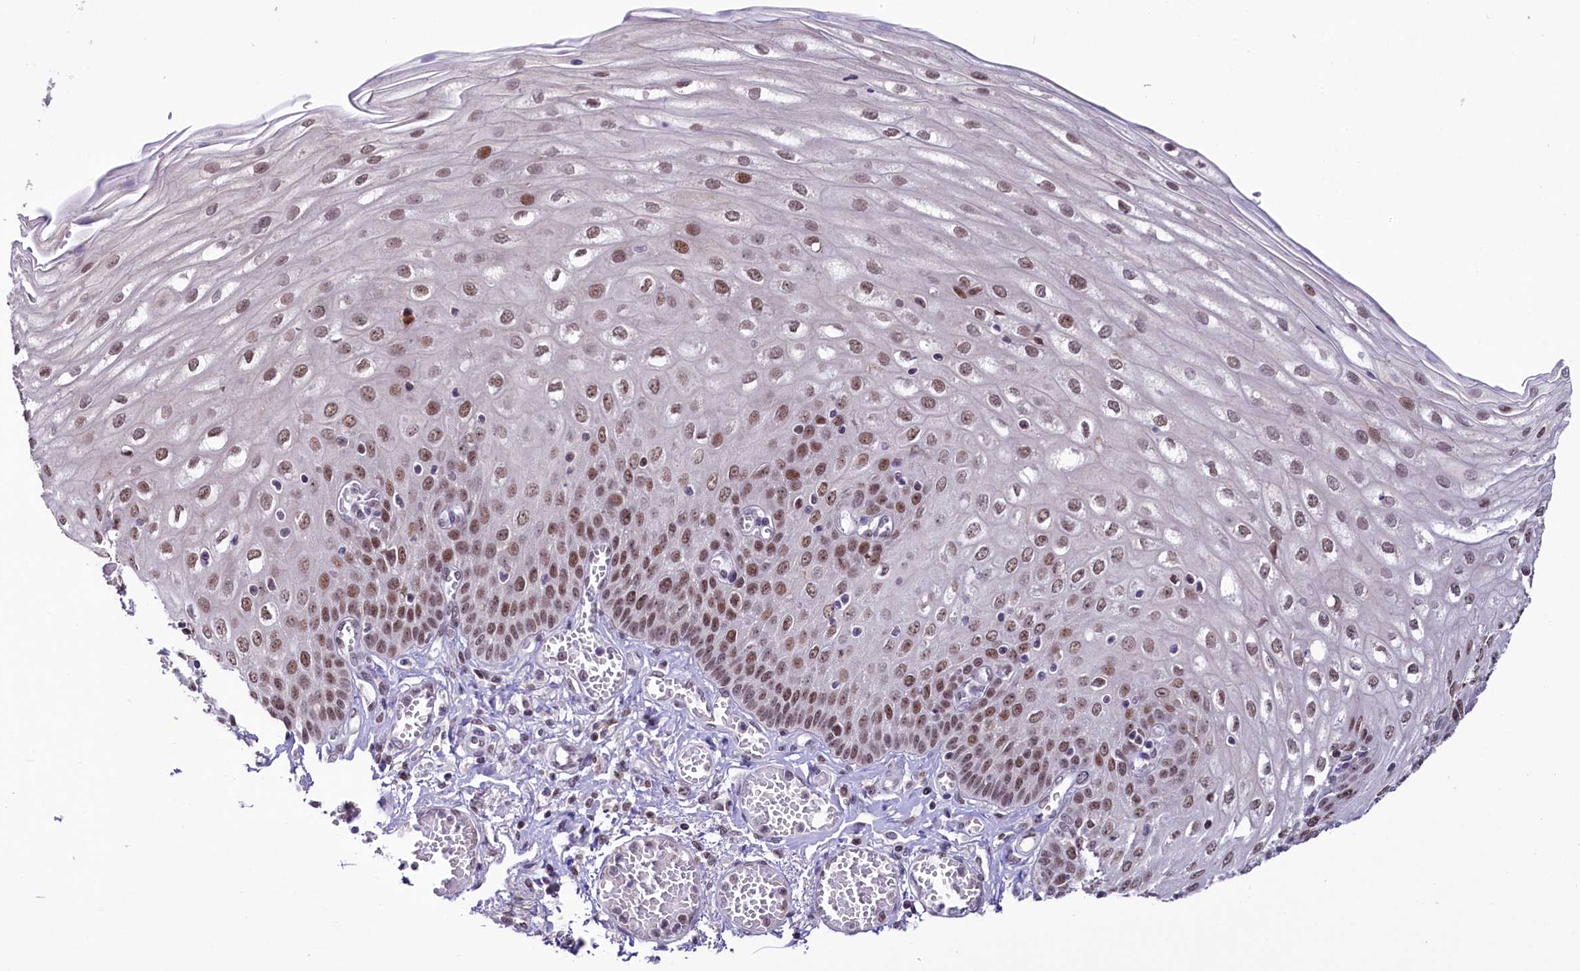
{"staining": {"intensity": "moderate", "quantity": ">75%", "location": "nuclear"}, "tissue": "esophagus", "cell_type": "Squamous epithelial cells", "image_type": "normal", "snomed": [{"axis": "morphology", "description": "Normal tissue, NOS"}, {"axis": "topography", "description": "Esophagus"}], "caption": "Protein expression analysis of benign esophagus exhibits moderate nuclear expression in approximately >75% of squamous epithelial cells. Using DAB (3,3'-diaminobenzidine) (brown) and hematoxylin (blue) stains, captured at high magnification using brightfield microscopy.", "gene": "SCAF11", "patient": {"sex": "male", "age": 81}}